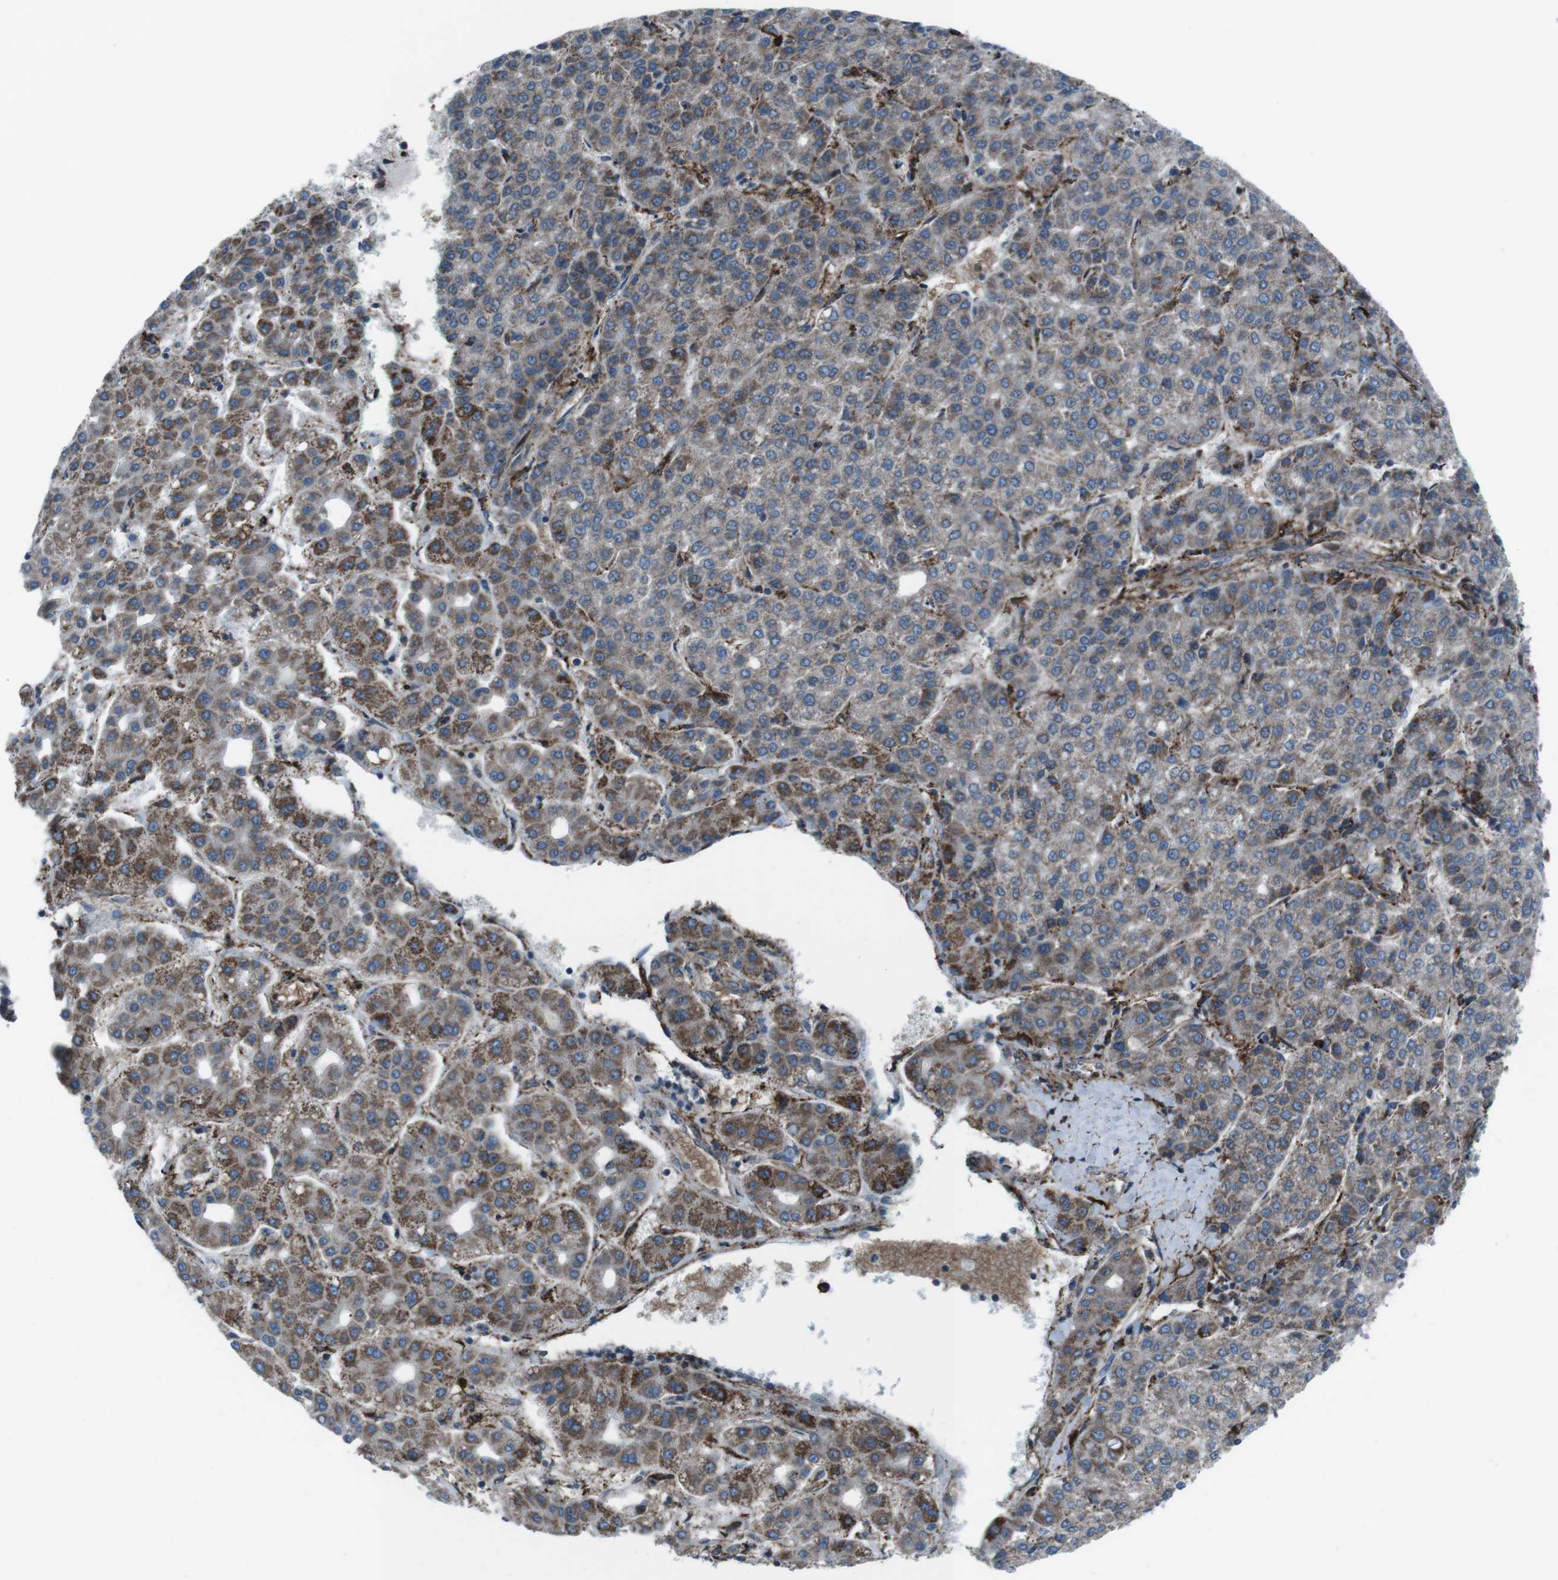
{"staining": {"intensity": "moderate", "quantity": ">75%", "location": "cytoplasmic/membranous"}, "tissue": "liver cancer", "cell_type": "Tumor cells", "image_type": "cancer", "snomed": [{"axis": "morphology", "description": "Carcinoma, Hepatocellular, NOS"}, {"axis": "topography", "description": "Liver"}], "caption": "This image reveals immunohistochemistry staining of liver hepatocellular carcinoma, with medium moderate cytoplasmic/membranous positivity in approximately >75% of tumor cells.", "gene": "GDF10", "patient": {"sex": "male", "age": 65}}